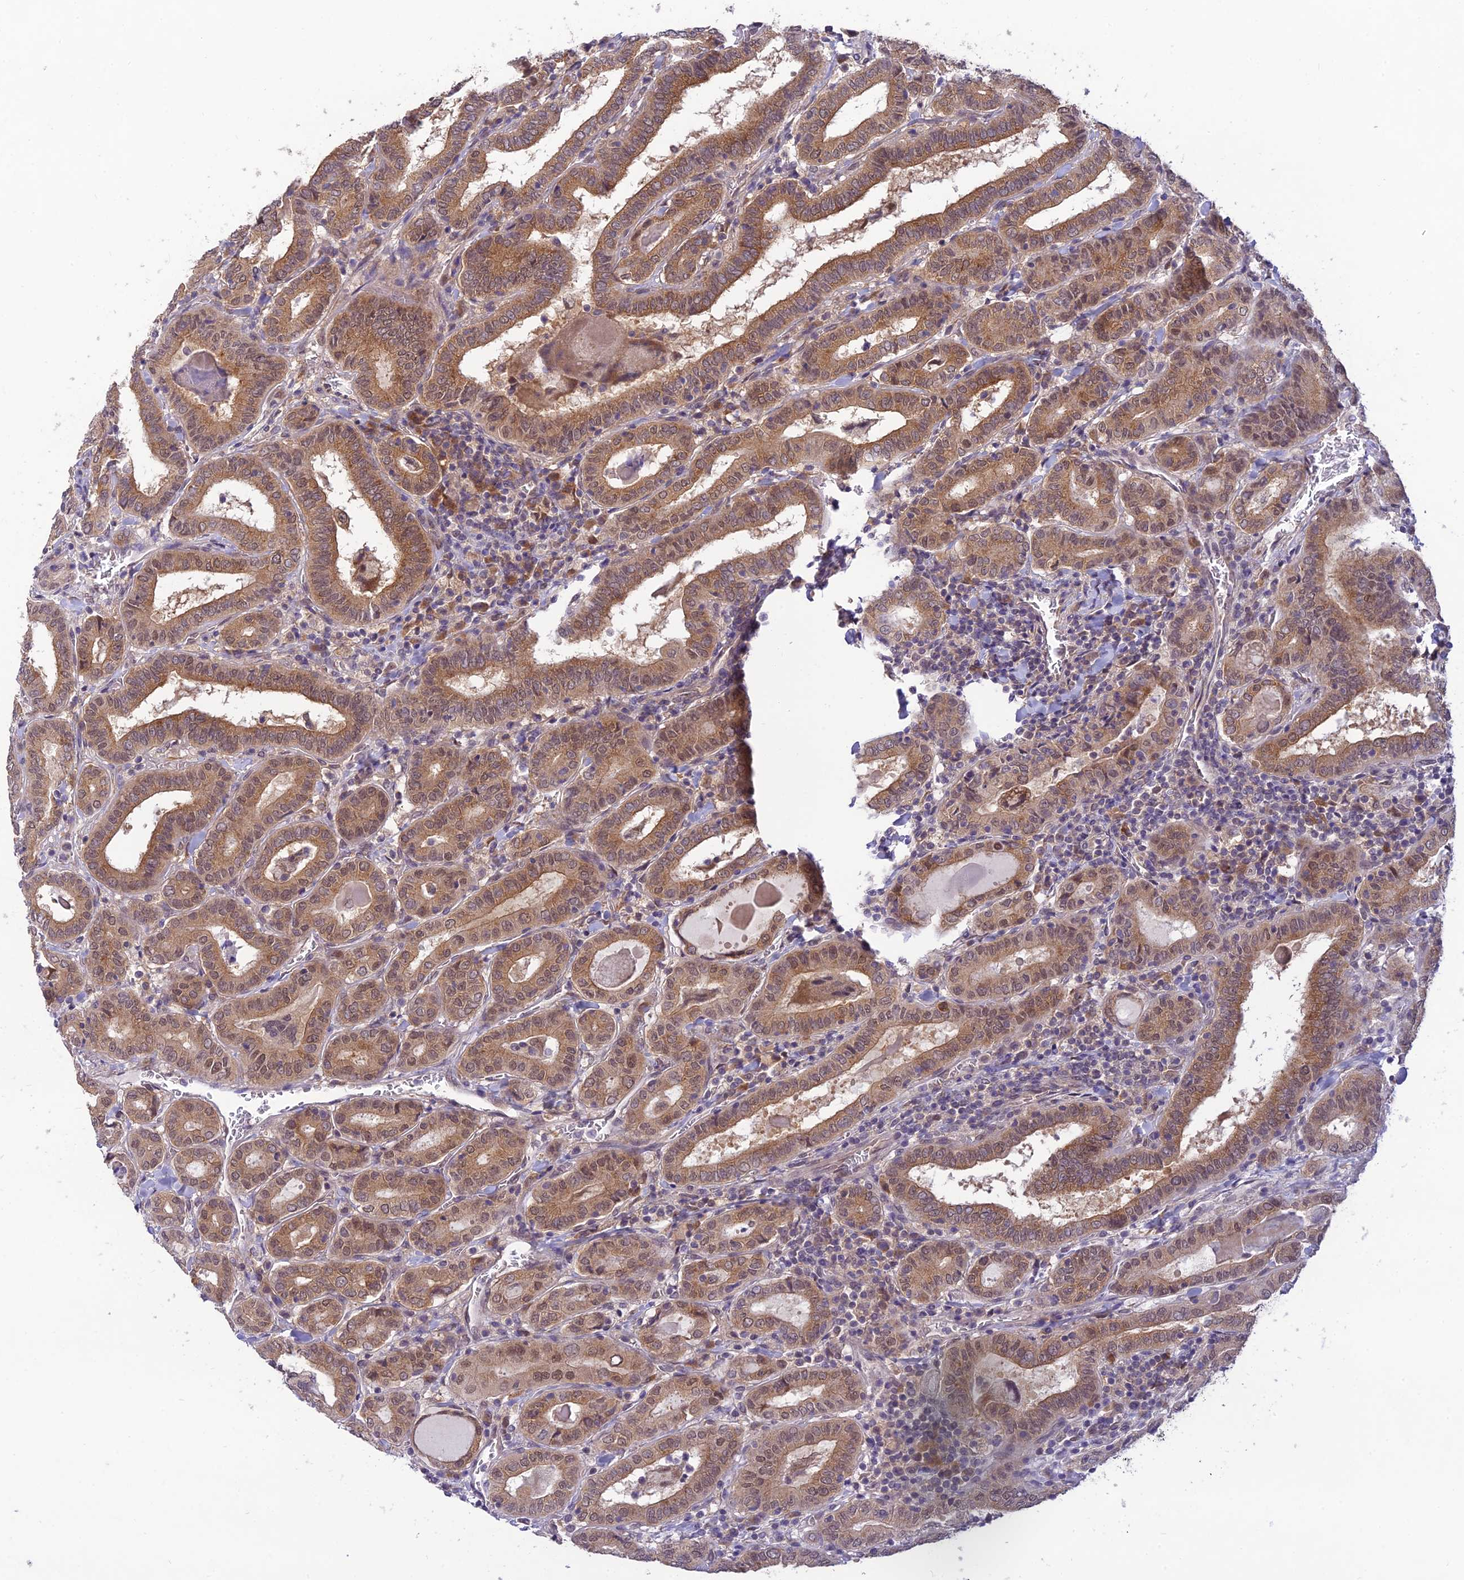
{"staining": {"intensity": "moderate", "quantity": ">75%", "location": "cytoplasmic/membranous,nuclear"}, "tissue": "thyroid cancer", "cell_type": "Tumor cells", "image_type": "cancer", "snomed": [{"axis": "morphology", "description": "Papillary adenocarcinoma, NOS"}, {"axis": "topography", "description": "Thyroid gland"}], "caption": "A brown stain labels moderate cytoplasmic/membranous and nuclear staining of a protein in human thyroid cancer tumor cells.", "gene": "SKIC8", "patient": {"sex": "female", "age": 72}}